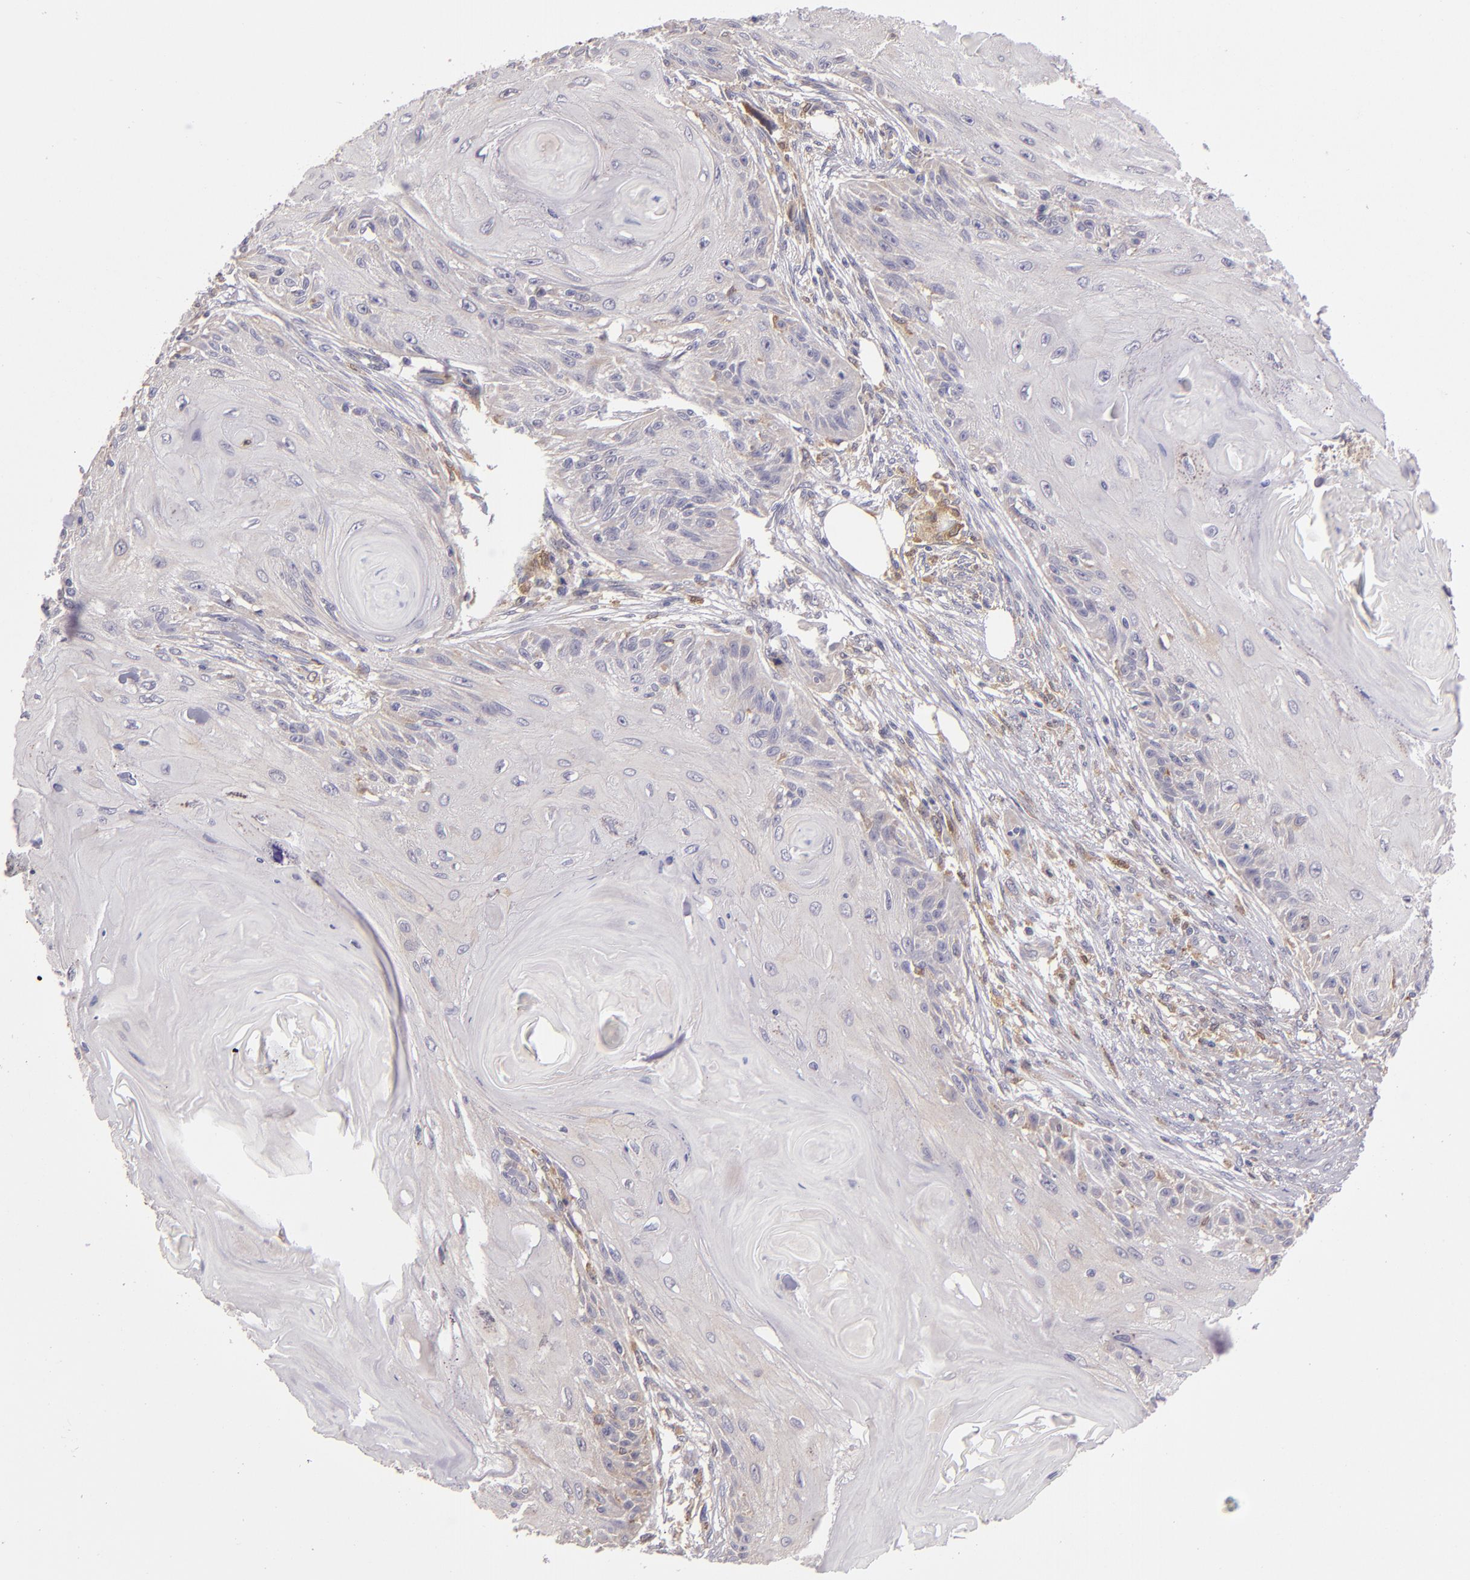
{"staining": {"intensity": "negative", "quantity": "none", "location": "none"}, "tissue": "skin cancer", "cell_type": "Tumor cells", "image_type": "cancer", "snomed": [{"axis": "morphology", "description": "Squamous cell carcinoma, NOS"}, {"axis": "topography", "description": "Skin"}], "caption": "This image is of skin cancer (squamous cell carcinoma) stained with immunohistochemistry to label a protein in brown with the nuclei are counter-stained blue. There is no staining in tumor cells.", "gene": "FHIT", "patient": {"sex": "female", "age": 88}}